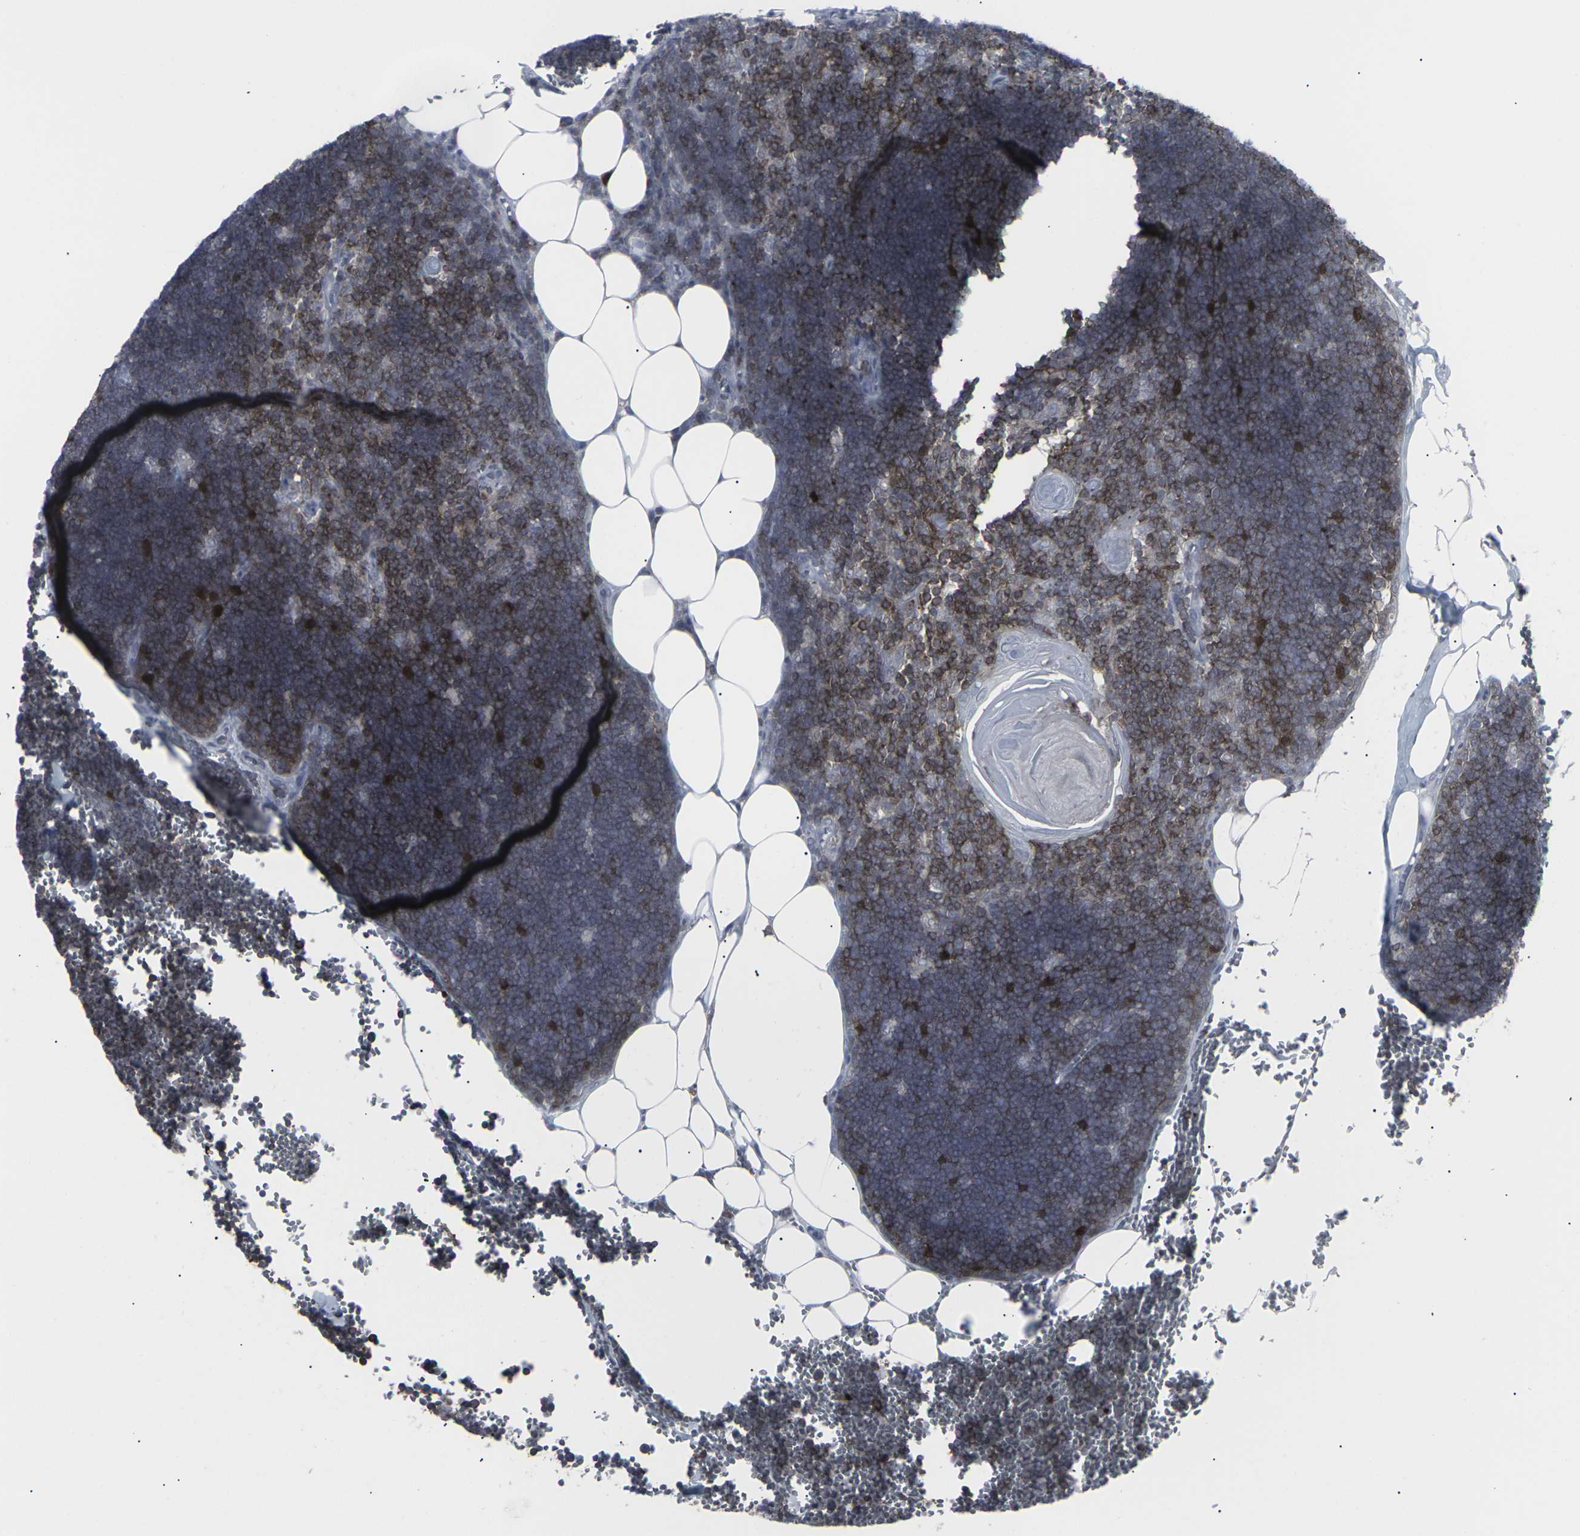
{"staining": {"intensity": "strong", "quantity": ">75%", "location": "cytoplasmic/membranous"}, "tissue": "lymph node", "cell_type": "Germinal center cells", "image_type": "normal", "snomed": [{"axis": "morphology", "description": "Normal tissue, NOS"}, {"axis": "topography", "description": "Lymph node"}], "caption": "High-power microscopy captured an immunohistochemistry (IHC) histopathology image of unremarkable lymph node, revealing strong cytoplasmic/membranous staining in approximately >75% of germinal center cells.", "gene": "APOBEC2", "patient": {"sex": "male", "age": 33}}